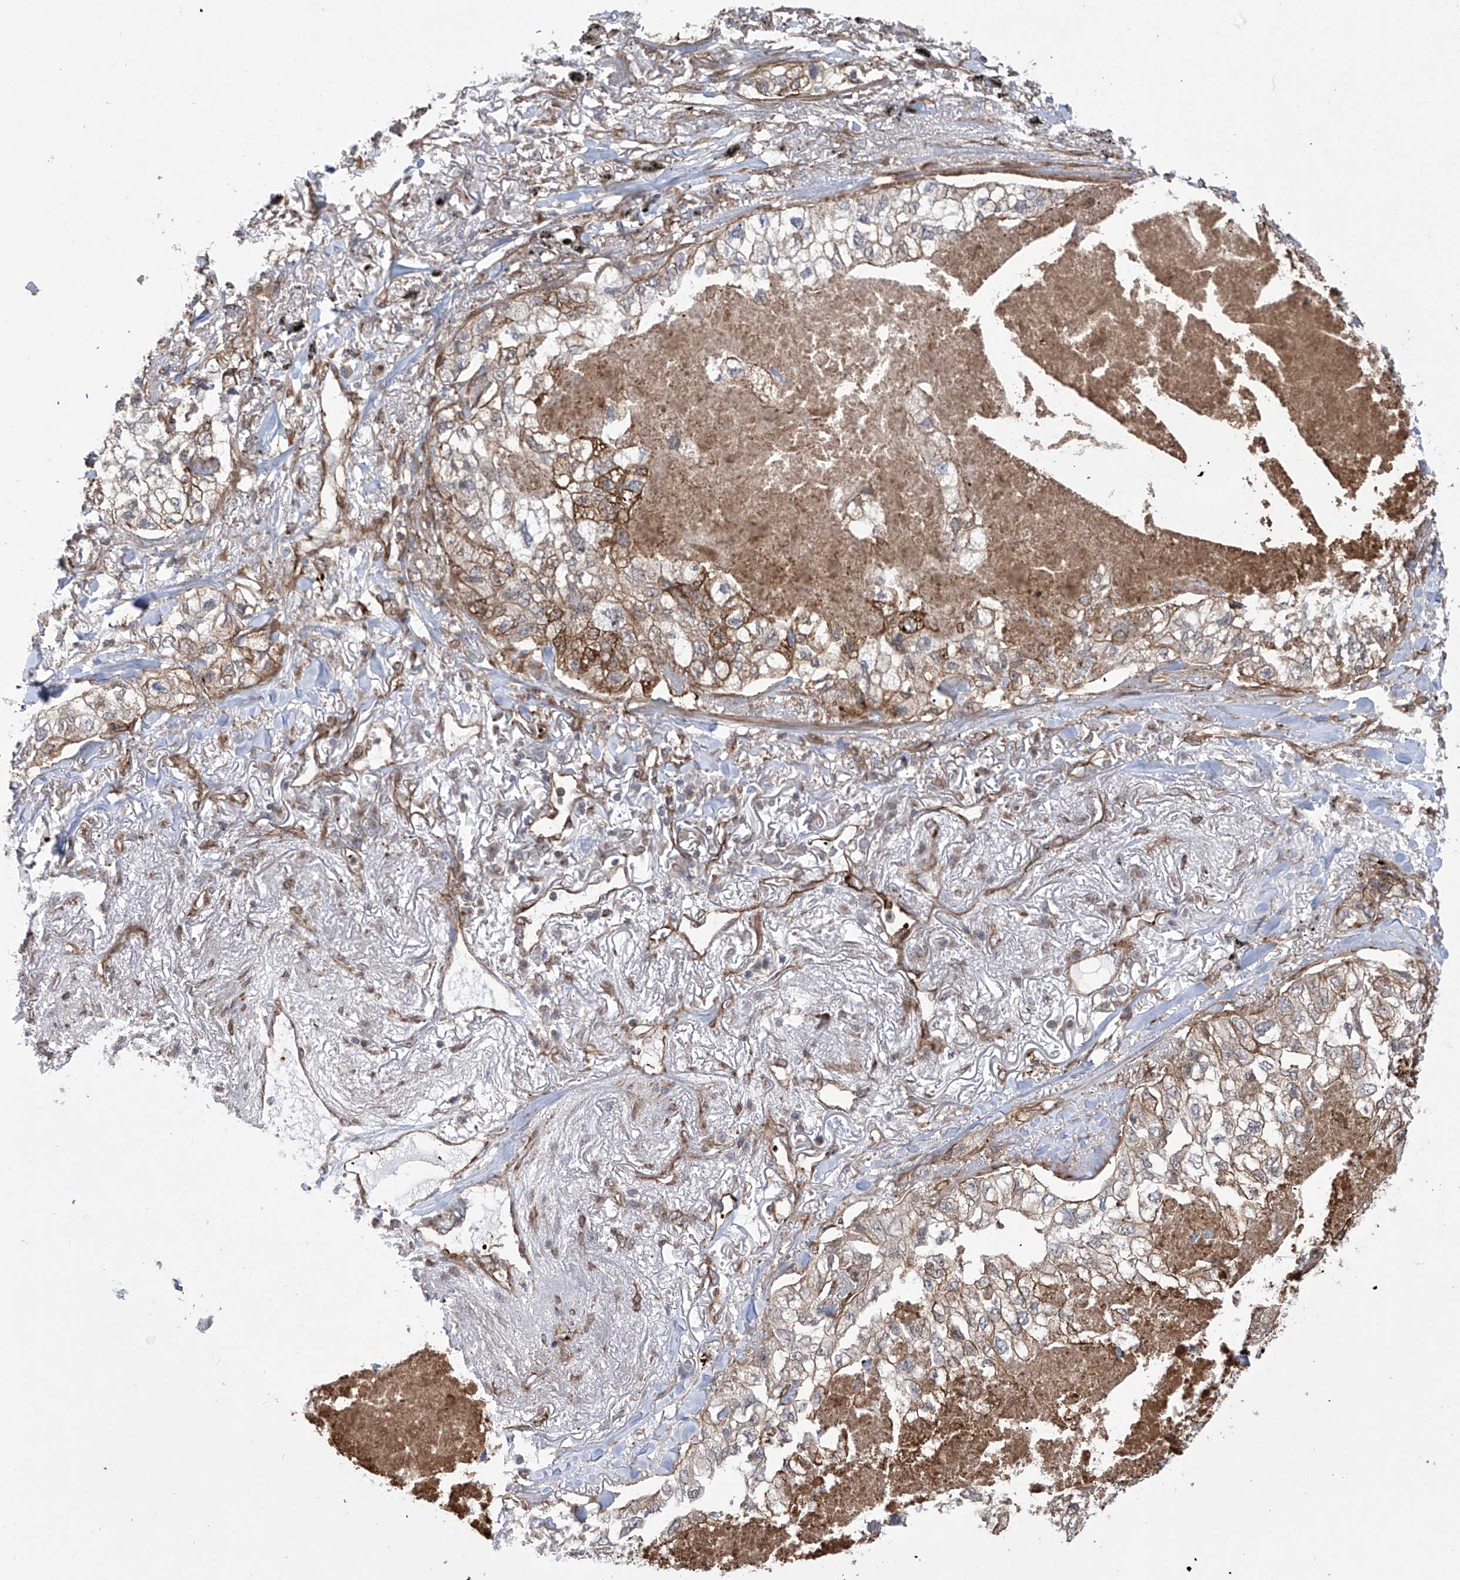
{"staining": {"intensity": "moderate", "quantity": "25%-75%", "location": "cytoplasmic/membranous"}, "tissue": "lung cancer", "cell_type": "Tumor cells", "image_type": "cancer", "snomed": [{"axis": "morphology", "description": "Adenocarcinoma, NOS"}, {"axis": "topography", "description": "Lung"}], "caption": "Approximately 25%-75% of tumor cells in human lung adenocarcinoma reveal moderate cytoplasmic/membranous protein expression as visualized by brown immunohistochemical staining.", "gene": "APAF1", "patient": {"sex": "male", "age": 65}}